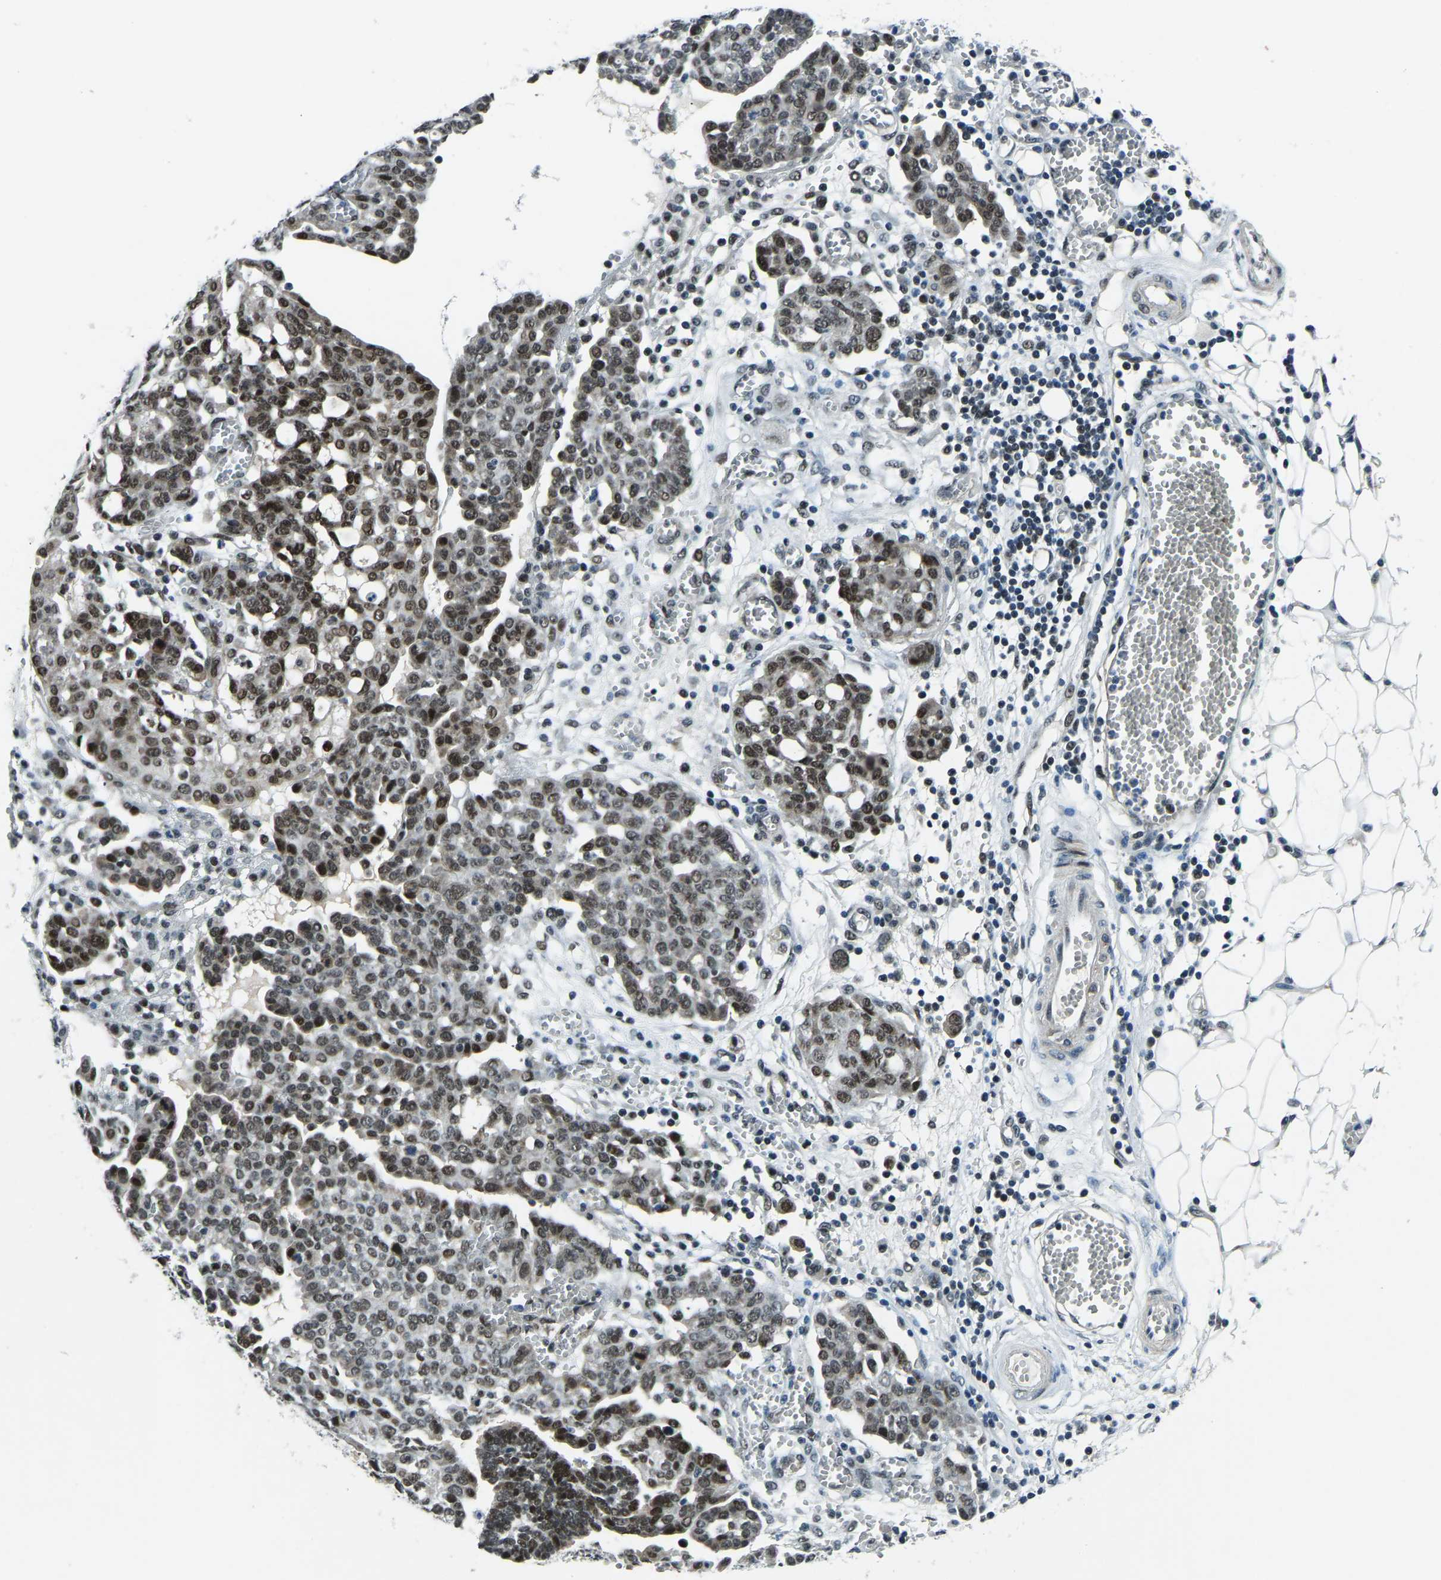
{"staining": {"intensity": "moderate", "quantity": ">75%", "location": "nuclear"}, "tissue": "ovarian cancer", "cell_type": "Tumor cells", "image_type": "cancer", "snomed": [{"axis": "morphology", "description": "Cystadenocarcinoma, serous, NOS"}, {"axis": "topography", "description": "Soft tissue"}, {"axis": "topography", "description": "Ovary"}], "caption": "Immunohistochemical staining of human serous cystadenocarcinoma (ovarian) shows medium levels of moderate nuclear staining in approximately >75% of tumor cells. The staining was performed using DAB to visualize the protein expression in brown, while the nuclei were stained in blue with hematoxylin (Magnification: 20x).", "gene": "PRCC", "patient": {"sex": "female", "age": 57}}